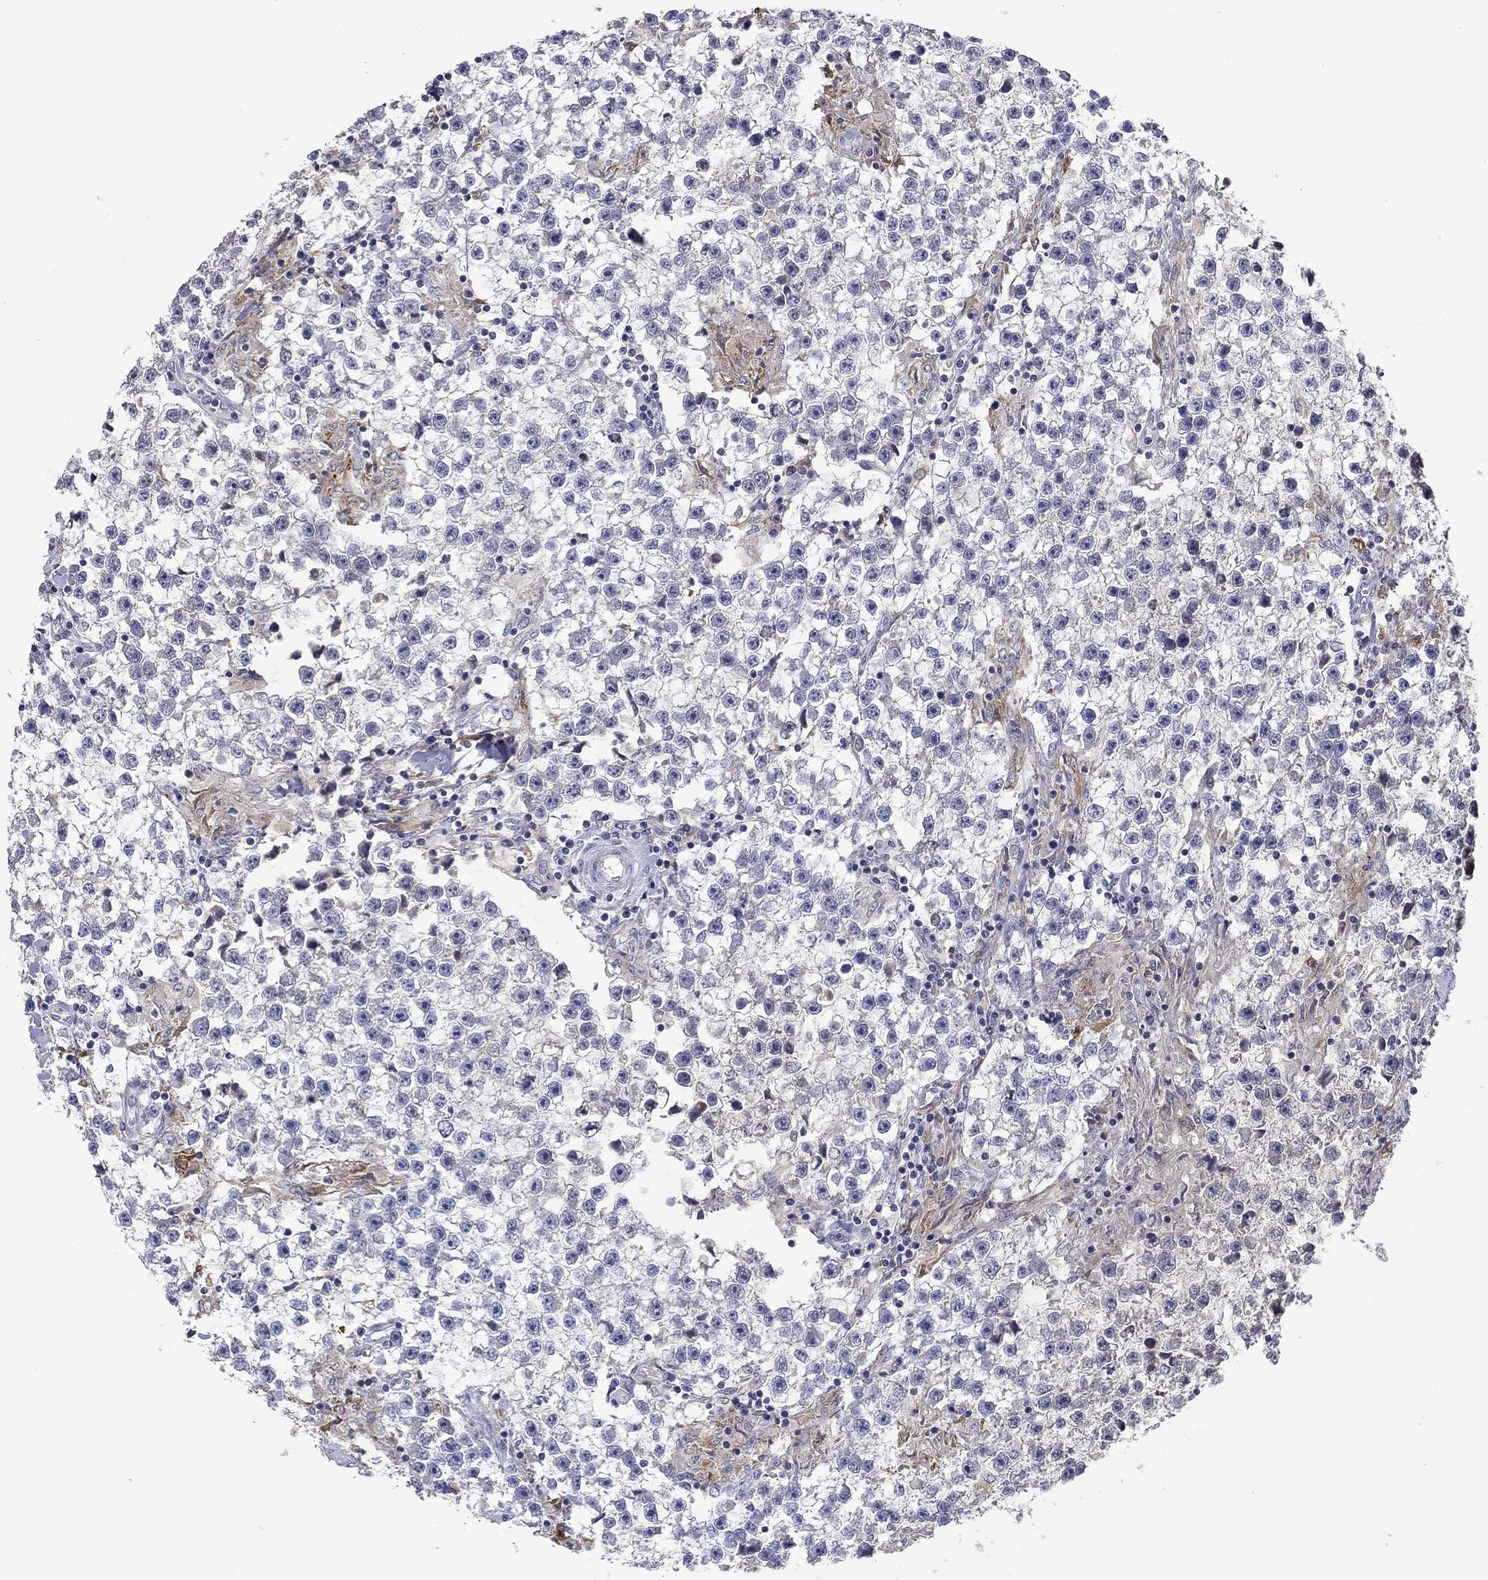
{"staining": {"intensity": "negative", "quantity": "none", "location": "none"}, "tissue": "testis cancer", "cell_type": "Tumor cells", "image_type": "cancer", "snomed": [{"axis": "morphology", "description": "Seminoma, NOS"}, {"axis": "topography", "description": "Testis"}], "caption": "This micrograph is of testis seminoma stained with immunohistochemistry to label a protein in brown with the nuclei are counter-stained blue. There is no staining in tumor cells. (DAB immunohistochemistry visualized using brightfield microscopy, high magnification).", "gene": "PTGDS", "patient": {"sex": "male", "age": 59}}